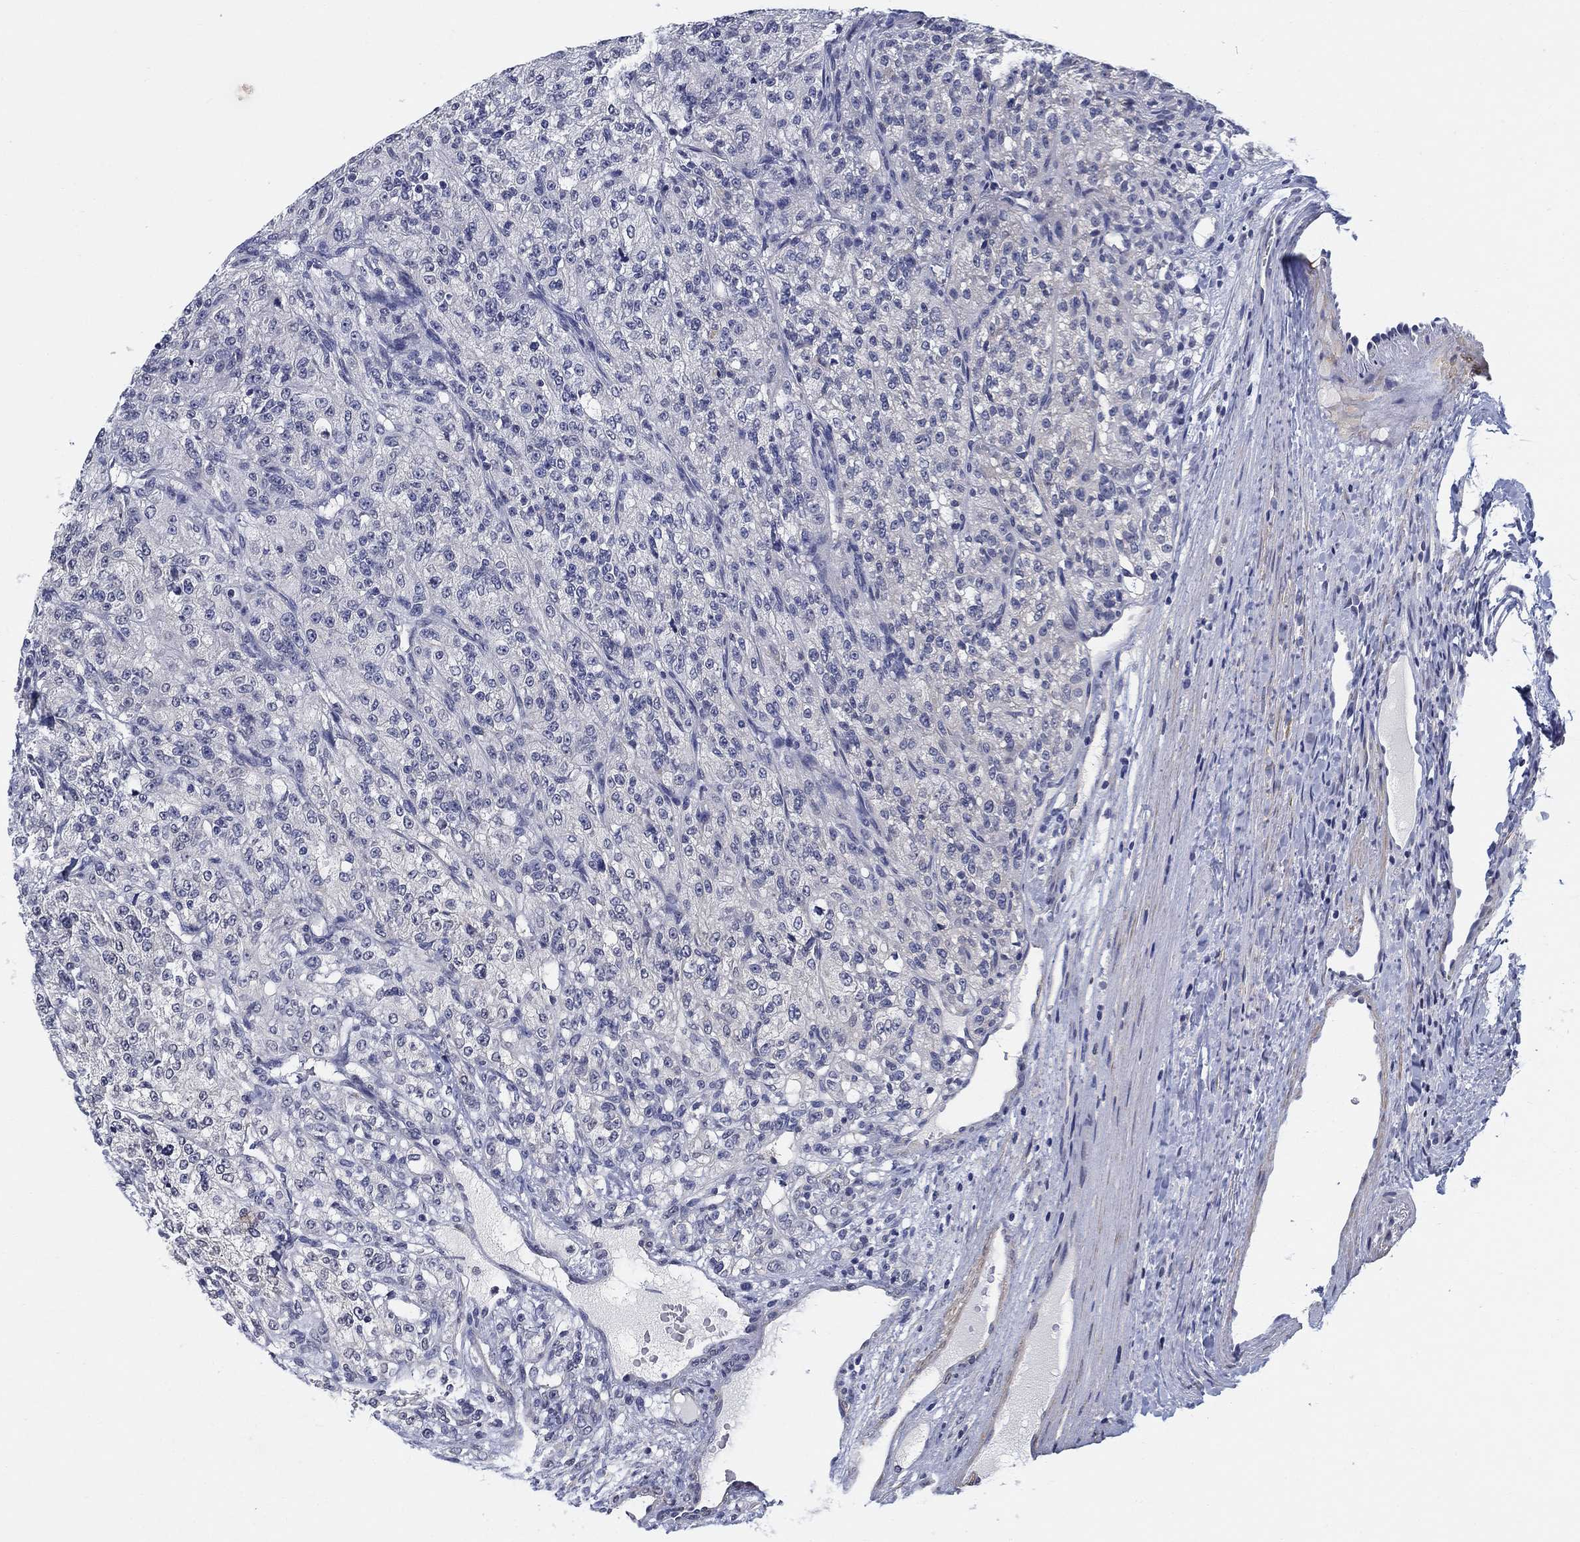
{"staining": {"intensity": "negative", "quantity": "none", "location": "none"}, "tissue": "renal cancer", "cell_type": "Tumor cells", "image_type": "cancer", "snomed": [{"axis": "morphology", "description": "Adenocarcinoma, NOS"}, {"axis": "topography", "description": "Kidney"}], "caption": "Renal adenocarcinoma was stained to show a protein in brown. There is no significant expression in tumor cells.", "gene": "OTUB2", "patient": {"sex": "female", "age": 63}}